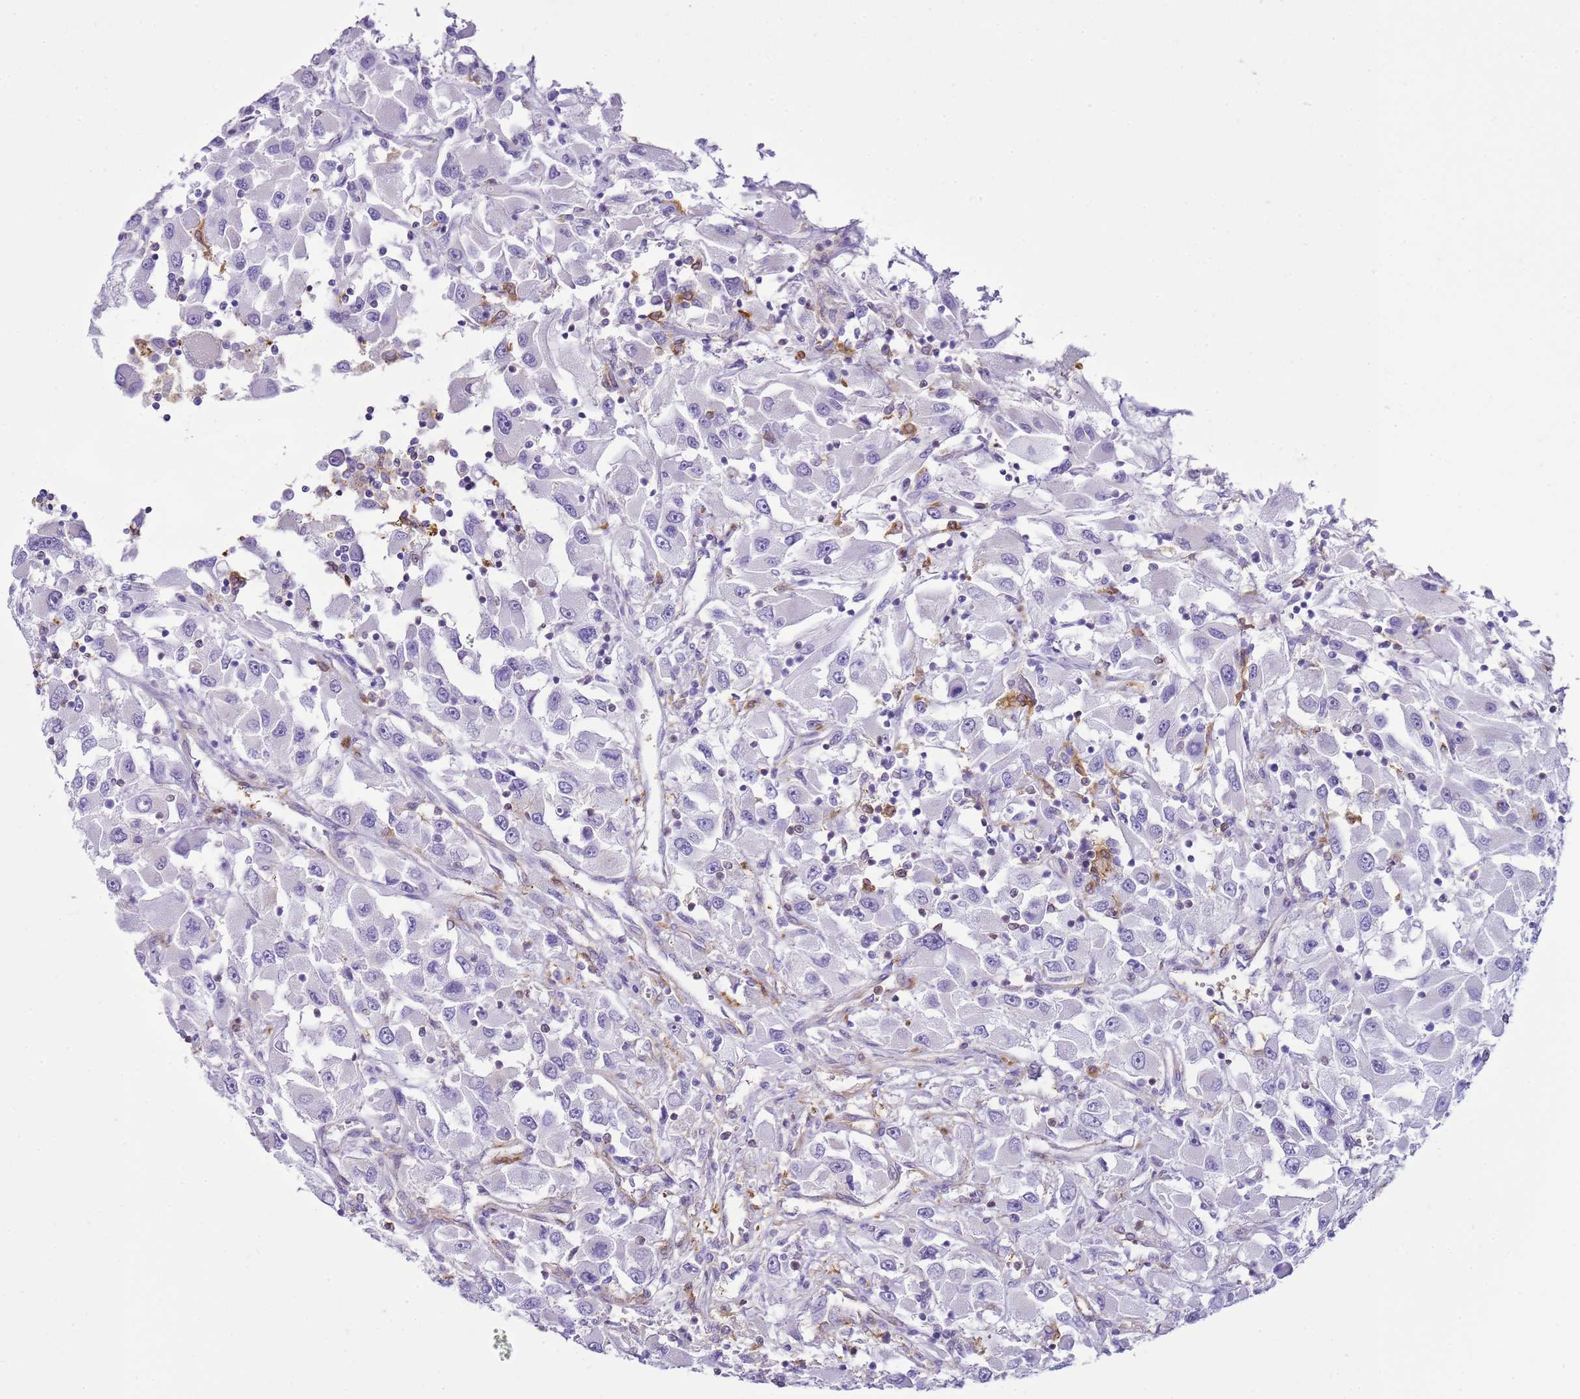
{"staining": {"intensity": "negative", "quantity": "none", "location": "none"}, "tissue": "renal cancer", "cell_type": "Tumor cells", "image_type": "cancer", "snomed": [{"axis": "morphology", "description": "Adenocarcinoma, NOS"}, {"axis": "topography", "description": "Kidney"}], "caption": "Adenocarcinoma (renal) was stained to show a protein in brown. There is no significant expression in tumor cells.", "gene": "SNX21", "patient": {"sex": "female", "age": 52}}